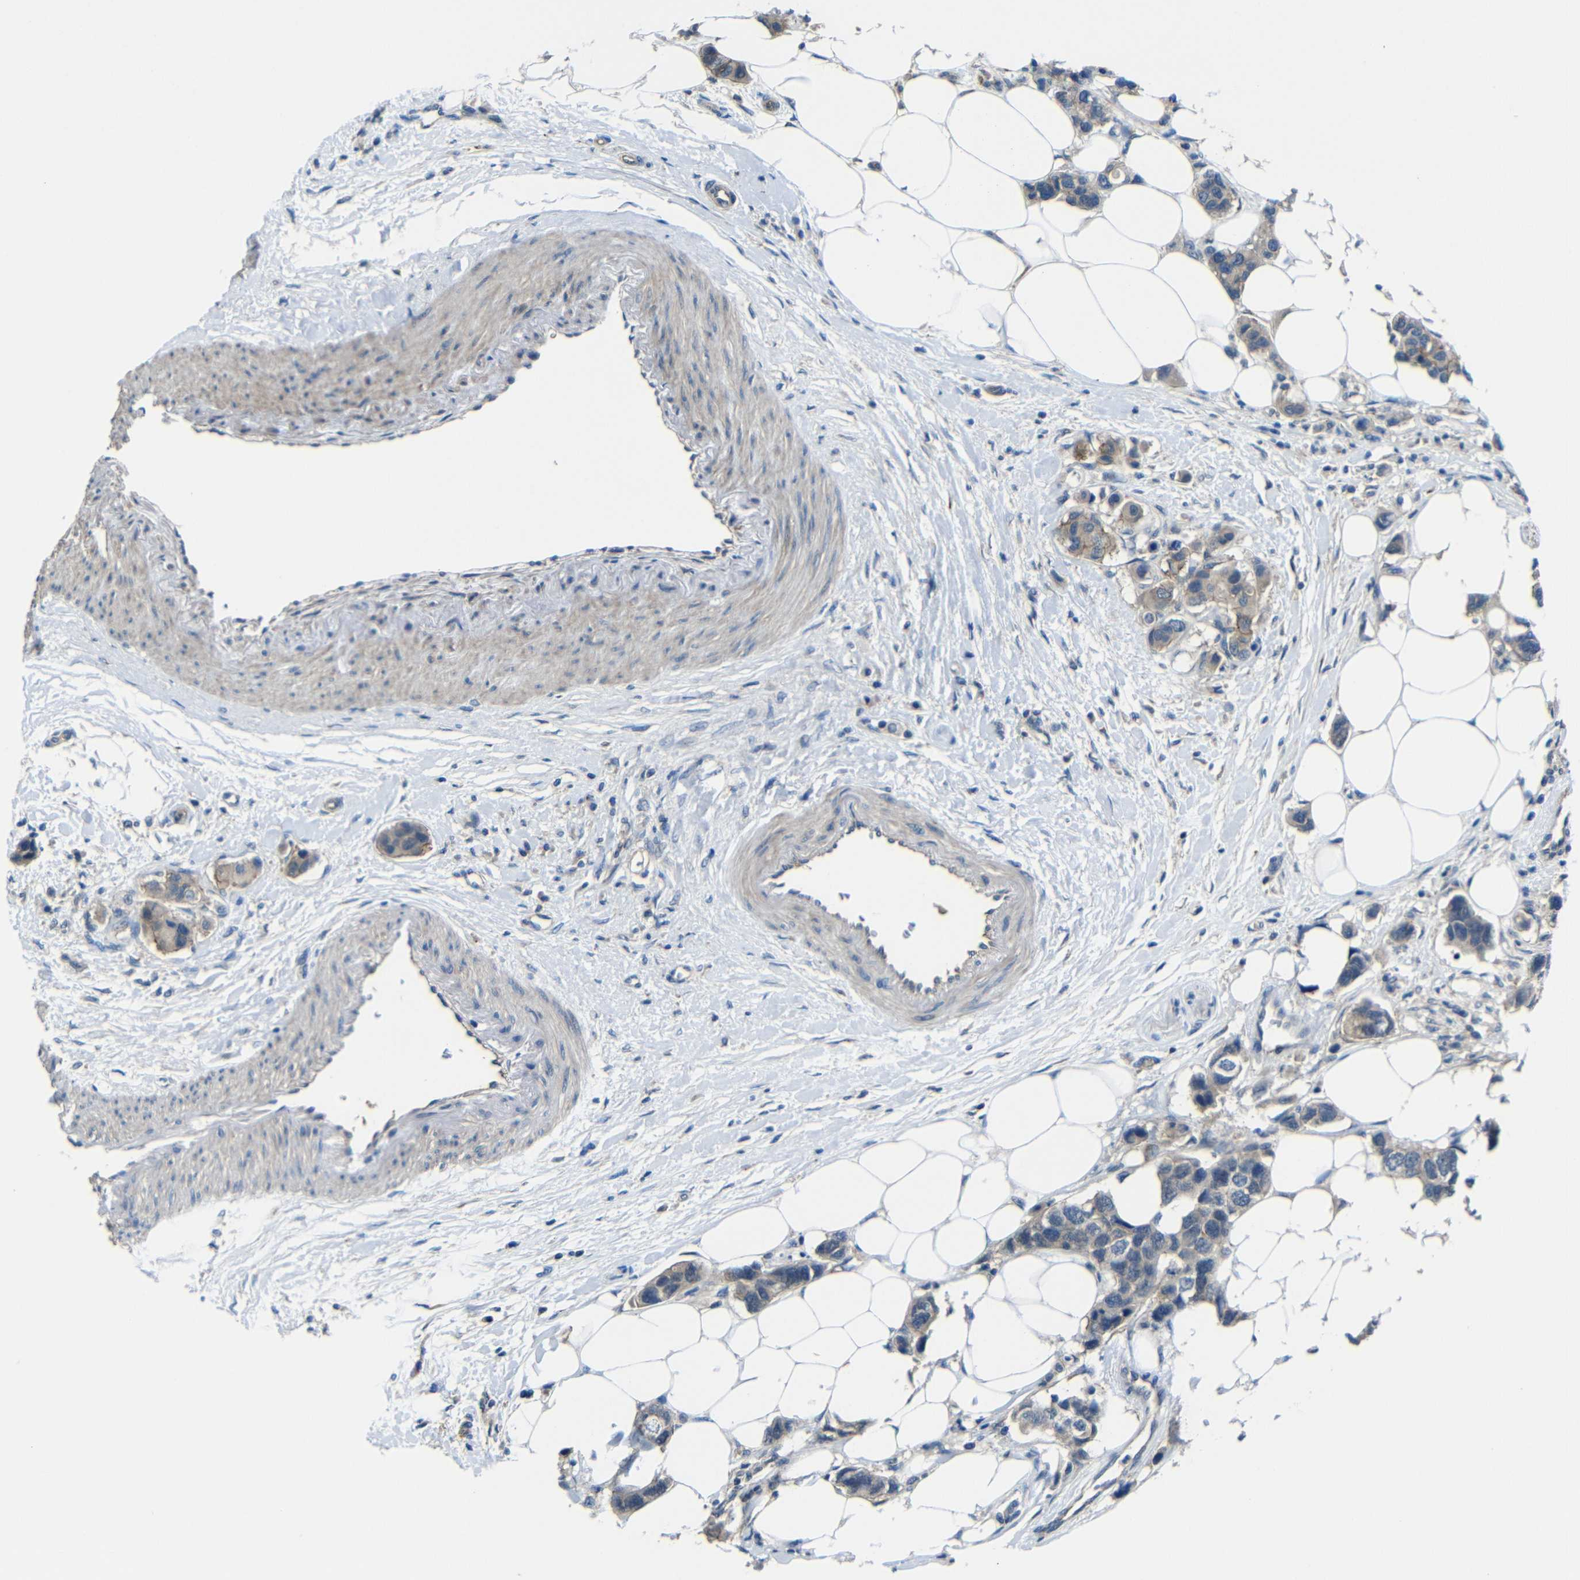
{"staining": {"intensity": "weak", "quantity": "<25%", "location": "cytoplasmic/membranous"}, "tissue": "breast cancer", "cell_type": "Tumor cells", "image_type": "cancer", "snomed": [{"axis": "morphology", "description": "Normal tissue, NOS"}, {"axis": "morphology", "description": "Duct carcinoma"}, {"axis": "topography", "description": "Breast"}], "caption": "IHC histopathology image of human breast cancer (invasive ductal carcinoma) stained for a protein (brown), which shows no staining in tumor cells. (DAB (3,3'-diaminobenzidine) IHC, high magnification).", "gene": "ZNF90", "patient": {"sex": "female", "age": 50}}